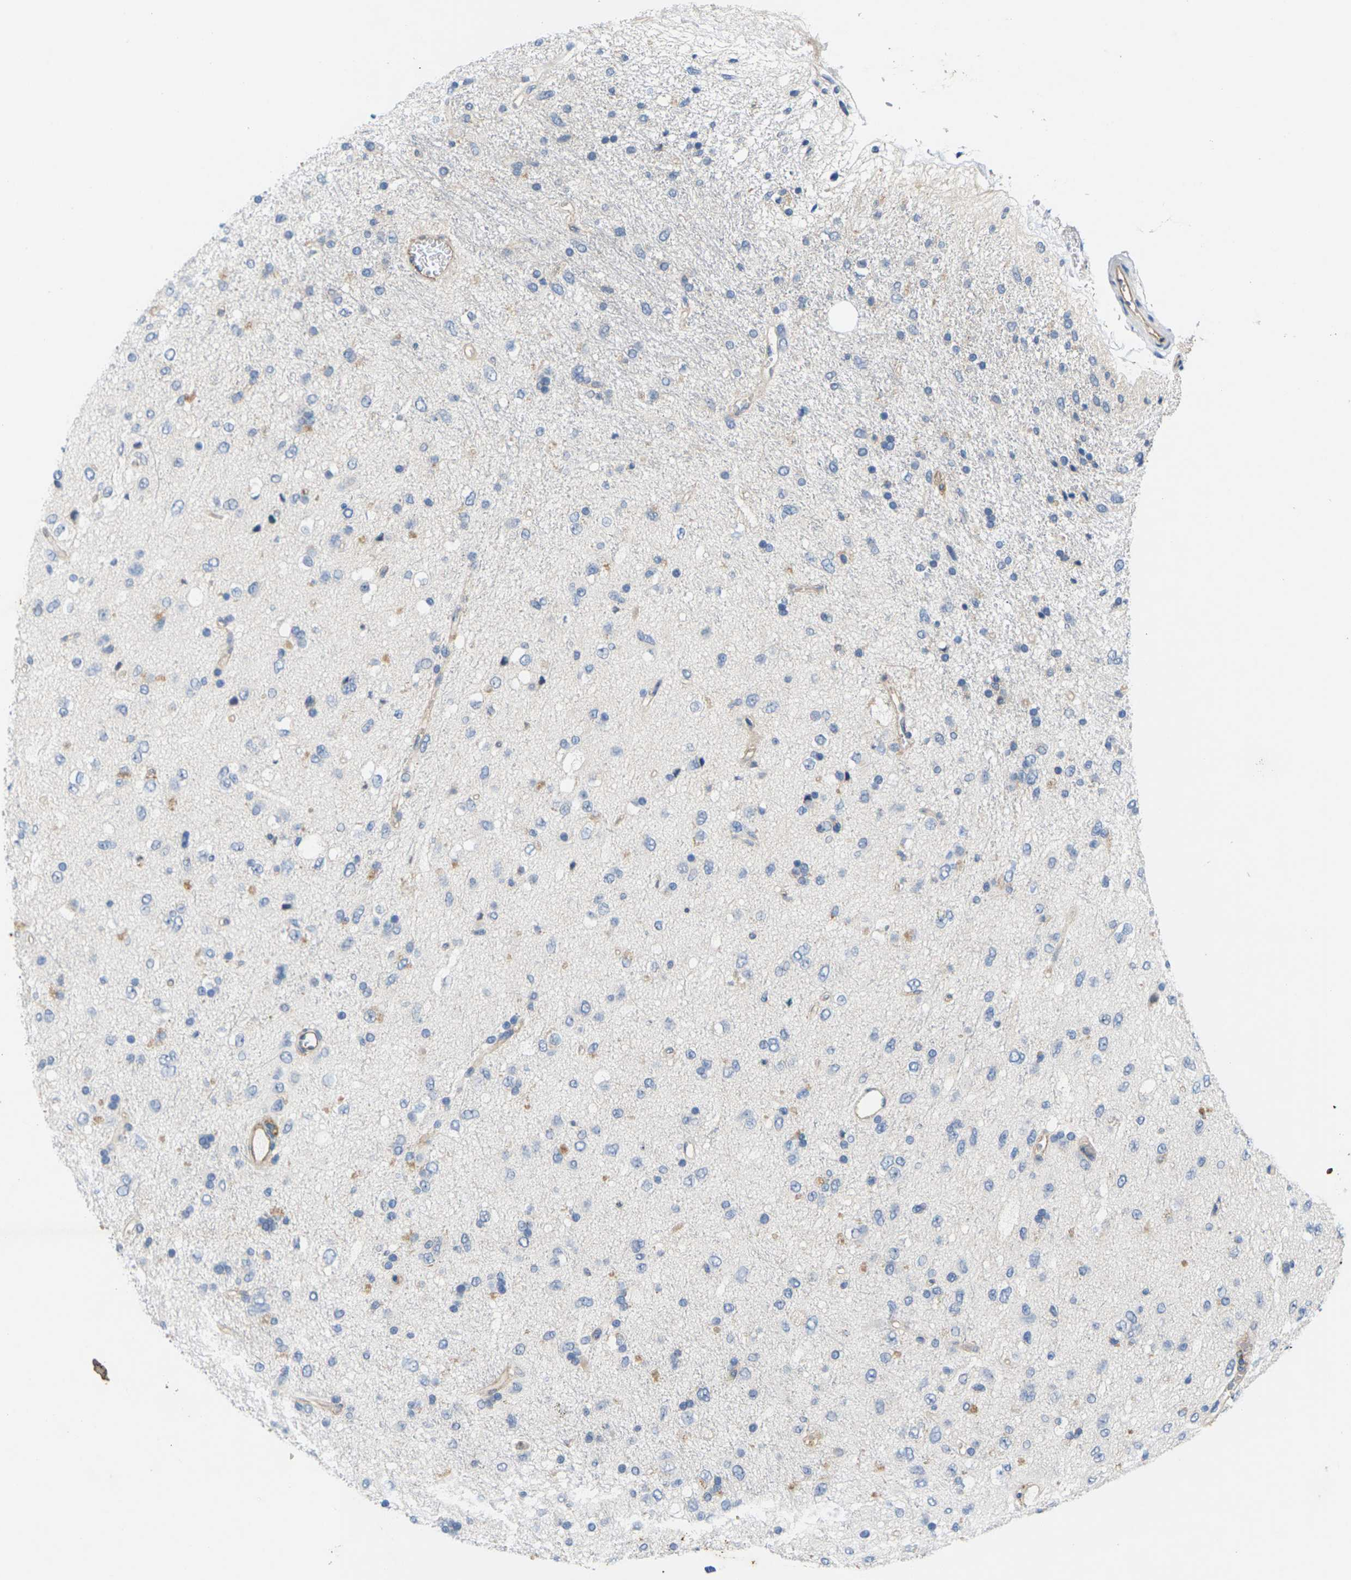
{"staining": {"intensity": "weak", "quantity": "<25%", "location": "cytoplasmic/membranous"}, "tissue": "glioma", "cell_type": "Tumor cells", "image_type": "cancer", "snomed": [{"axis": "morphology", "description": "Glioma, malignant, Low grade"}, {"axis": "topography", "description": "Brain"}], "caption": "This is an immunohistochemistry (IHC) photomicrograph of human glioma. There is no positivity in tumor cells.", "gene": "ITGA5", "patient": {"sex": "male", "age": 77}}